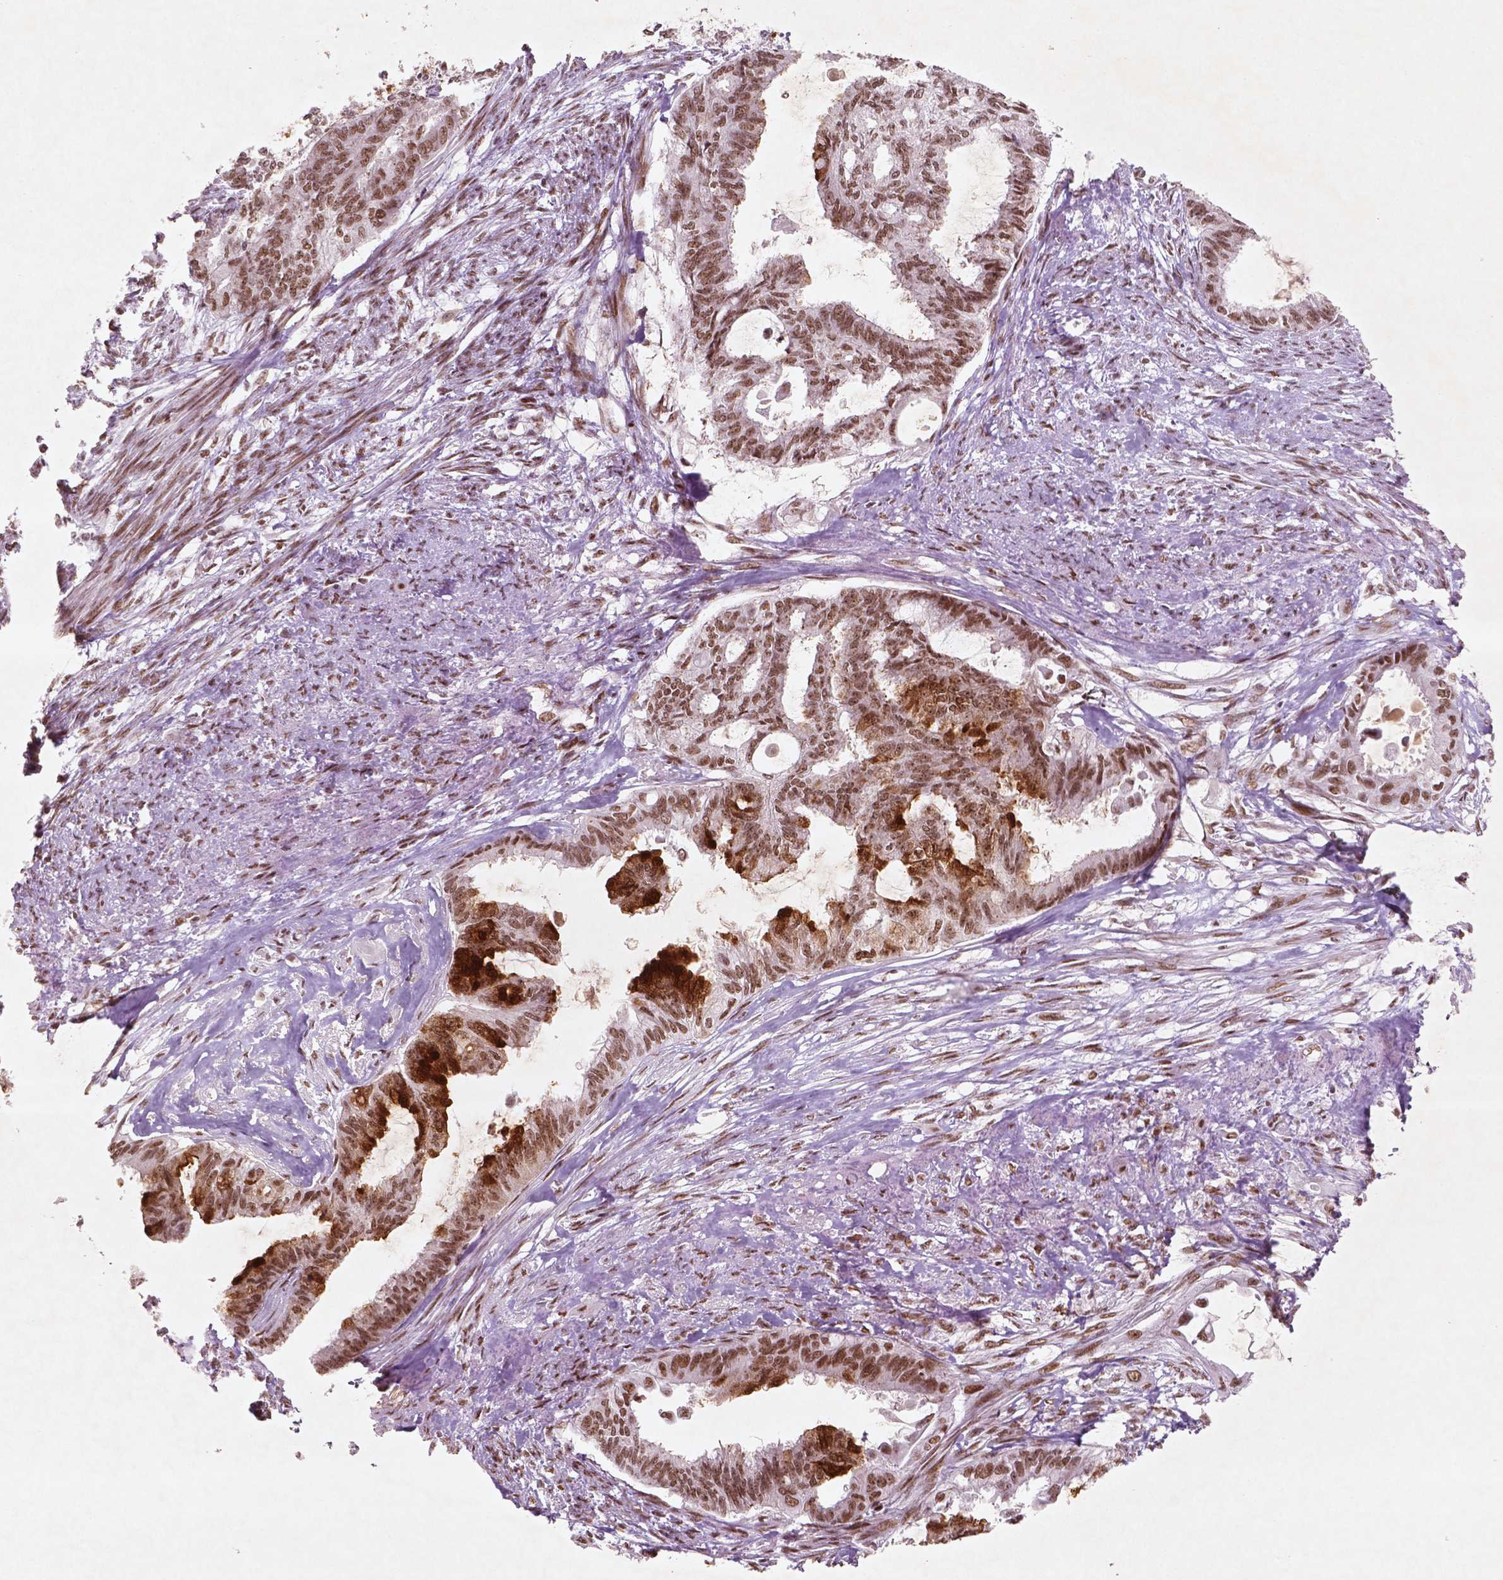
{"staining": {"intensity": "moderate", "quantity": ">75%", "location": "nuclear"}, "tissue": "endometrial cancer", "cell_type": "Tumor cells", "image_type": "cancer", "snomed": [{"axis": "morphology", "description": "Adenocarcinoma, NOS"}, {"axis": "topography", "description": "Endometrium"}], "caption": "A micrograph showing moderate nuclear positivity in about >75% of tumor cells in endometrial cancer (adenocarcinoma), as visualized by brown immunohistochemical staining.", "gene": "HMG20B", "patient": {"sex": "female", "age": 86}}